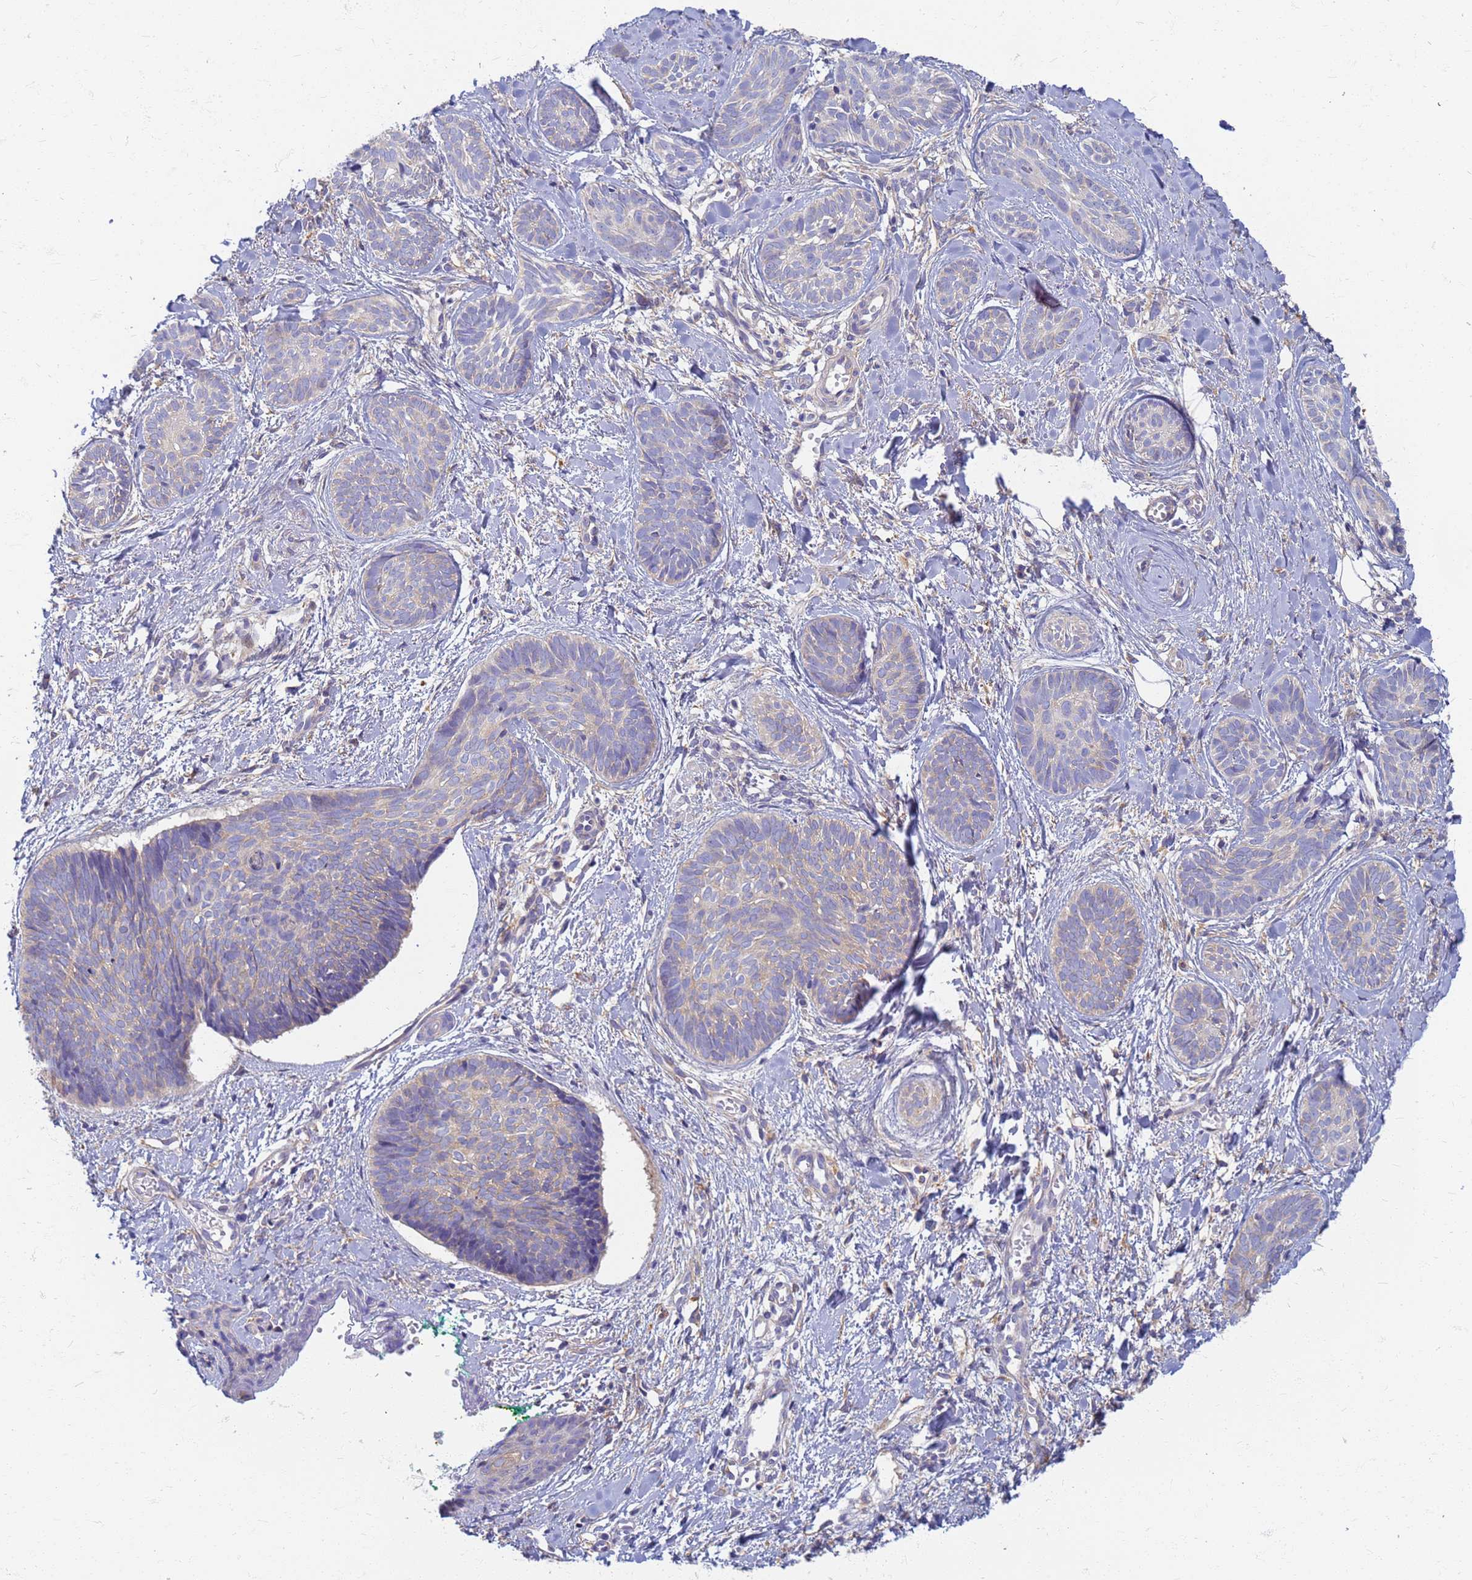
{"staining": {"intensity": "weak", "quantity": "<25%", "location": "cytoplasmic/membranous"}, "tissue": "skin cancer", "cell_type": "Tumor cells", "image_type": "cancer", "snomed": [{"axis": "morphology", "description": "Basal cell carcinoma"}, {"axis": "topography", "description": "Skin"}], "caption": "Human basal cell carcinoma (skin) stained for a protein using immunohistochemistry demonstrates no positivity in tumor cells.", "gene": "EEA1", "patient": {"sex": "female", "age": 81}}